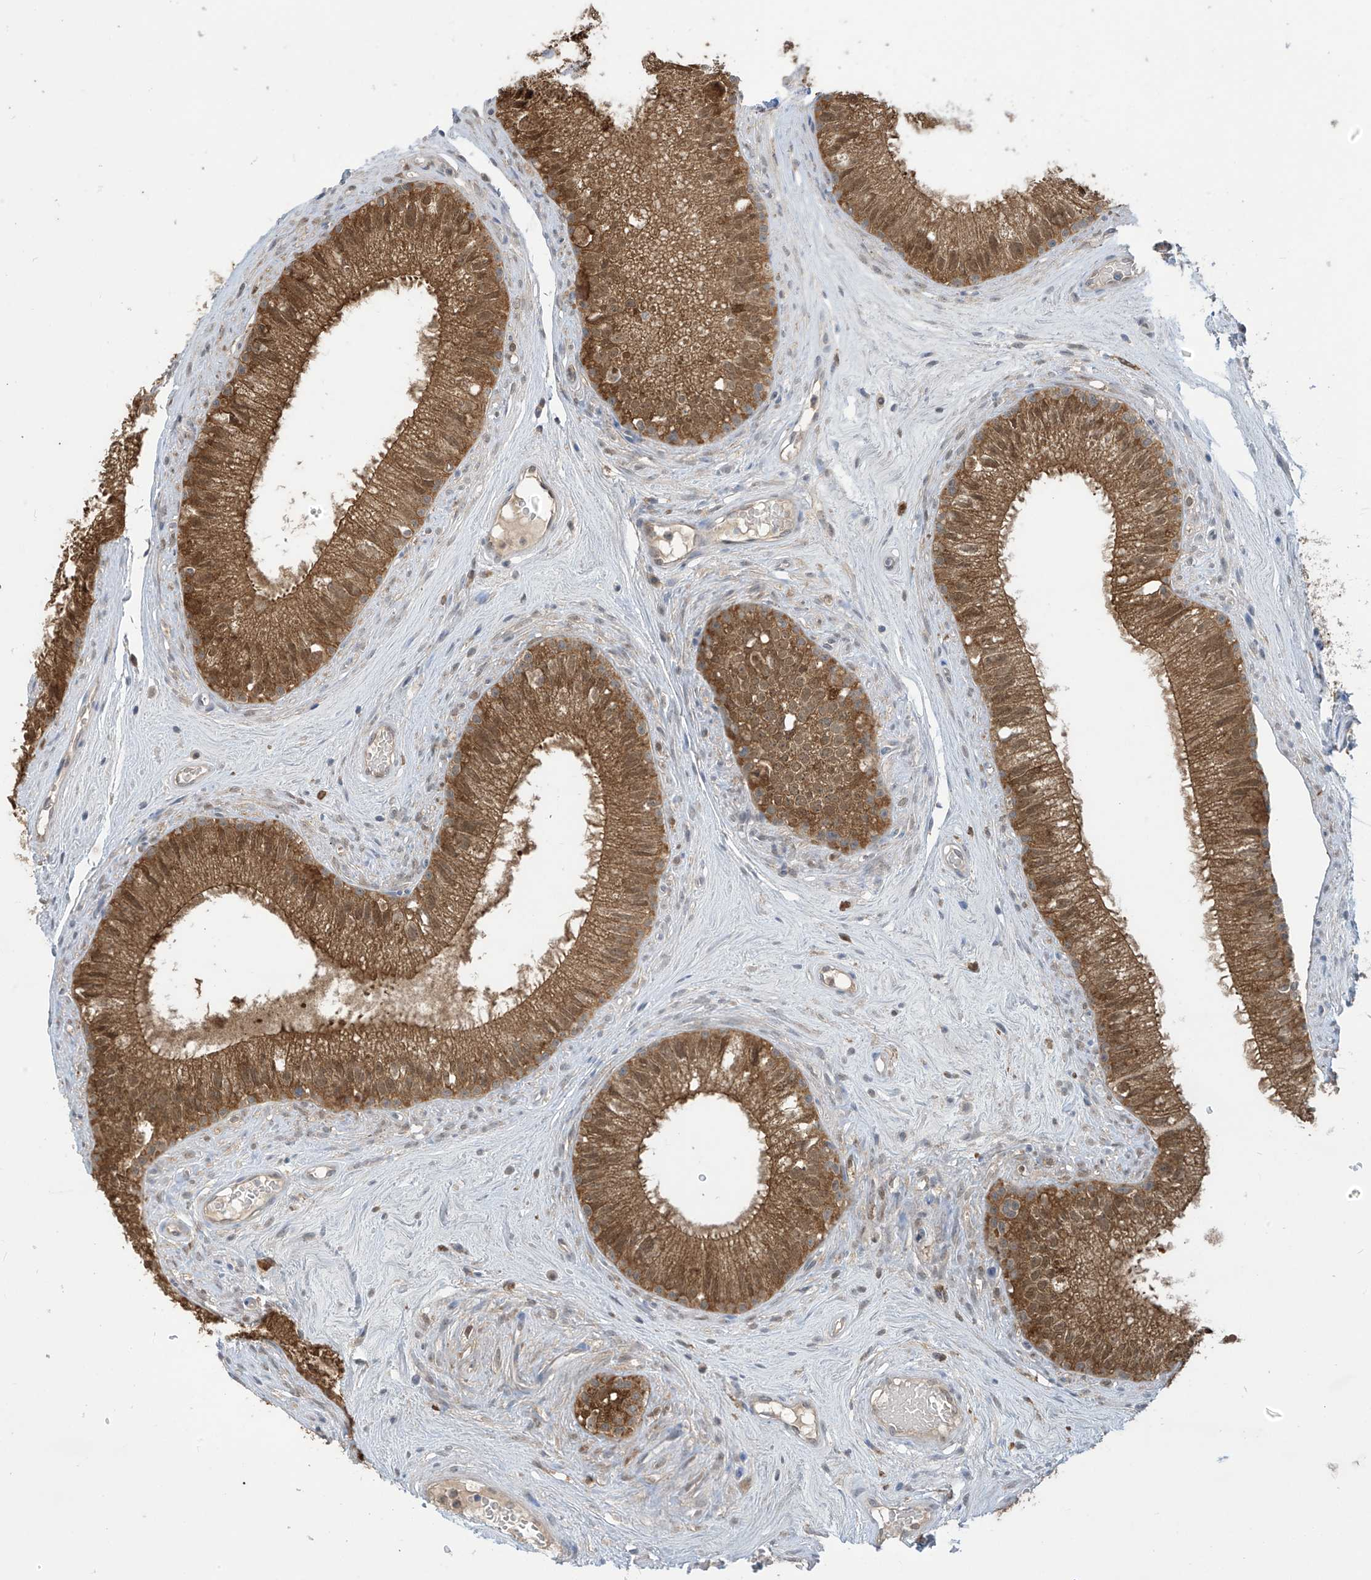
{"staining": {"intensity": "strong", "quantity": ">75%", "location": "cytoplasmic/membranous"}, "tissue": "epididymis", "cell_type": "Glandular cells", "image_type": "normal", "snomed": [{"axis": "morphology", "description": "Normal tissue, NOS"}, {"axis": "topography", "description": "Epididymis"}], "caption": "Protein staining of normal epididymis exhibits strong cytoplasmic/membranous expression in about >75% of glandular cells. (Brightfield microscopy of DAB IHC at high magnification).", "gene": "IDH1", "patient": {"sex": "male", "age": 71}}